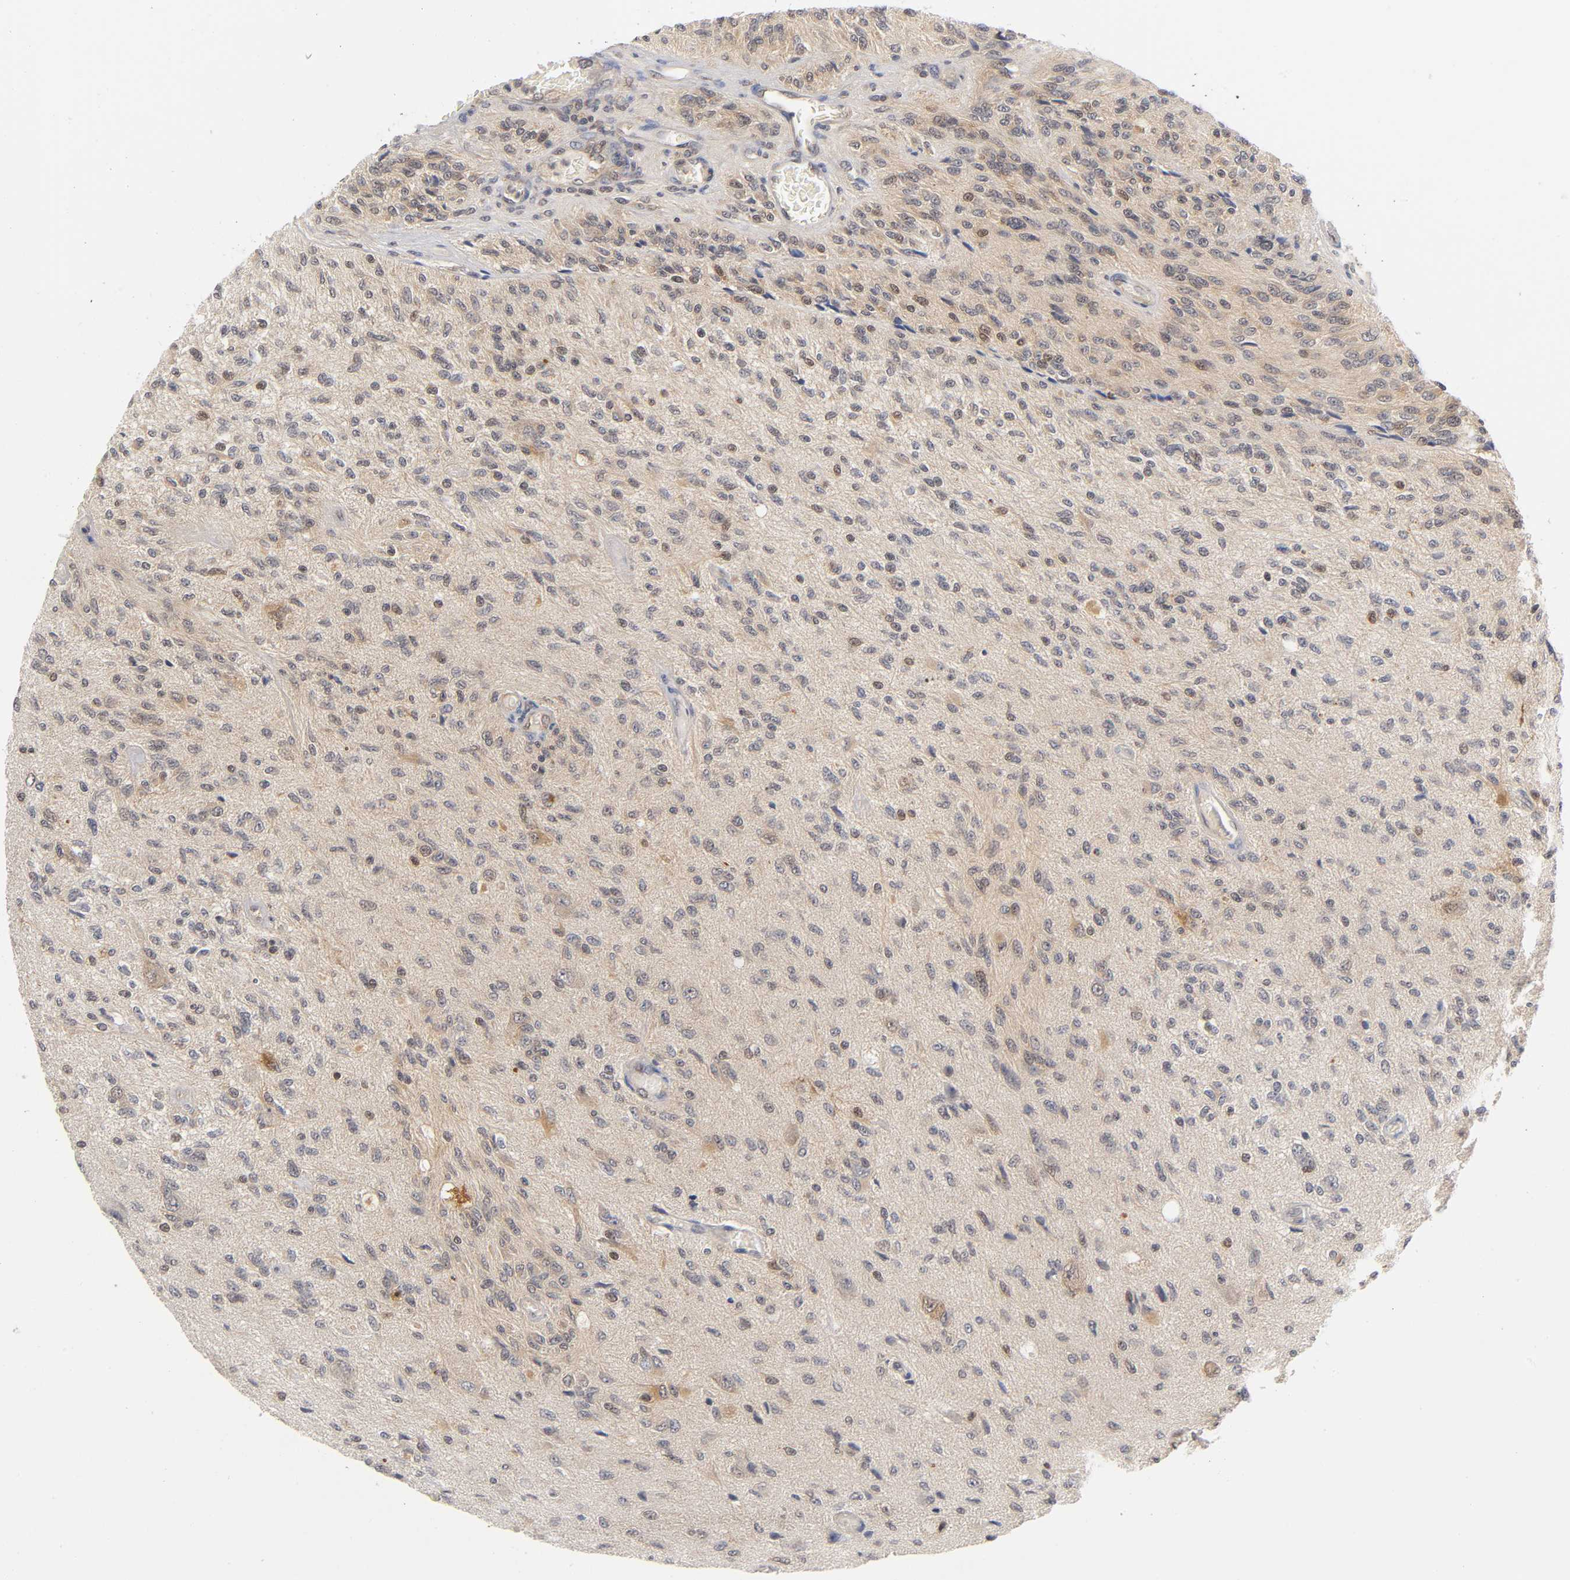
{"staining": {"intensity": "moderate", "quantity": "25%-75%", "location": "cytoplasmic/membranous"}, "tissue": "glioma", "cell_type": "Tumor cells", "image_type": "cancer", "snomed": [{"axis": "morphology", "description": "Normal tissue, NOS"}, {"axis": "morphology", "description": "Glioma, malignant, High grade"}, {"axis": "topography", "description": "Cerebral cortex"}], "caption": "DAB immunohistochemical staining of malignant glioma (high-grade) demonstrates moderate cytoplasmic/membranous protein positivity in about 25%-75% of tumor cells.", "gene": "DFFB", "patient": {"sex": "male", "age": 77}}